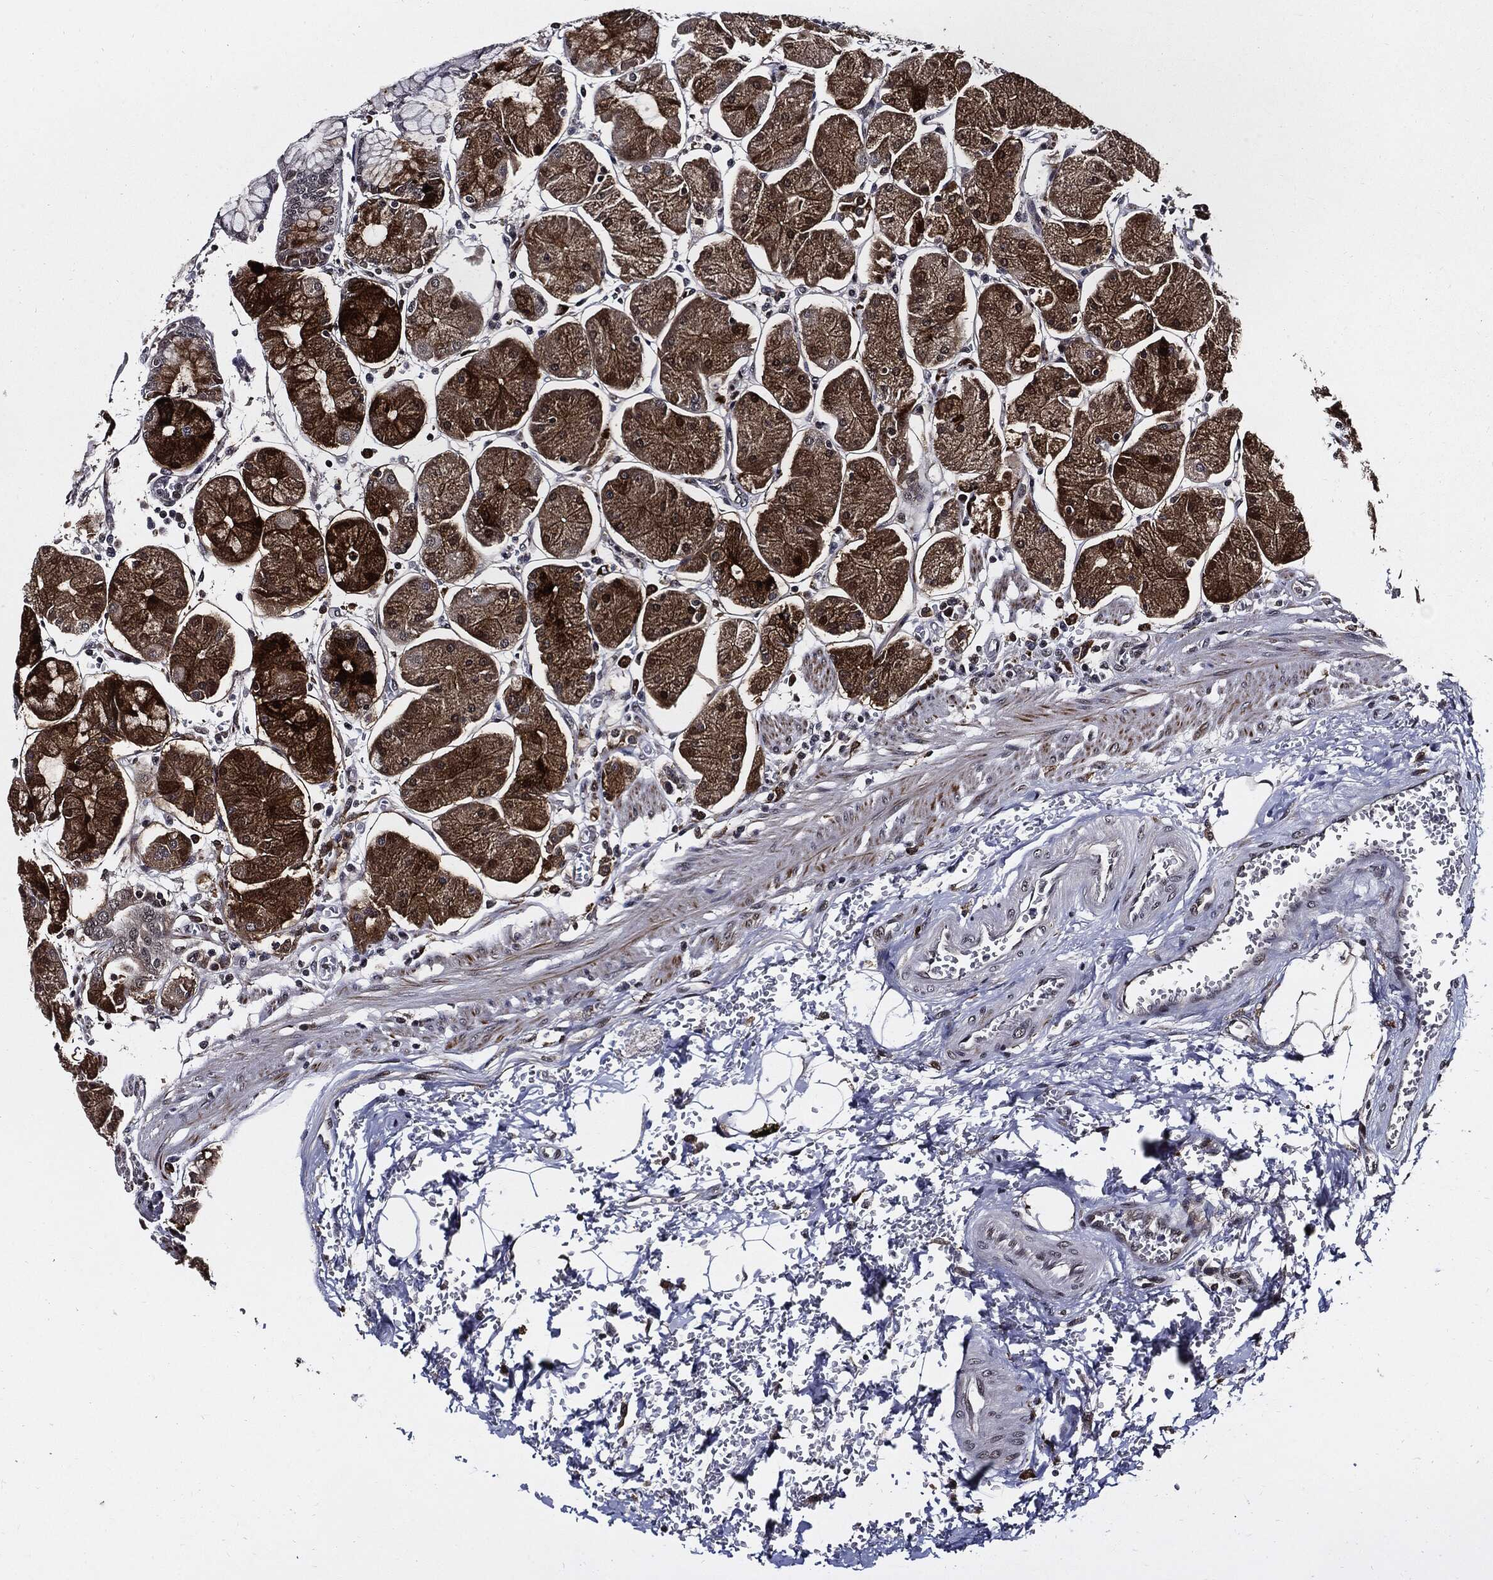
{"staining": {"intensity": "strong", "quantity": "<25%", "location": "cytoplasmic/membranous,nuclear"}, "tissue": "stomach", "cell_type": "Glandular cells", "image_type": "normal", "snomed": [{"axis": "morphology", "description": "Normal tissue, NOS"}, {"axis": "morphology", "description": "Adenocarcinoma, NOS"}, {"axis": "topography", "description": "Stomach, upper"}, {"axis": "topography", "description": "Stomach"}], "caption": "Immunohistochemistry (IHC) photomicrograph of normal stomach: stomach stained using immunohistochemistry demonstrates medium levels of strong protein expression localized specifically in the cytoplasmic/membranous,nuclear of glandular cells, appearing as a cytoplasmic/membranous,nuclear brown color.", "gene": "SUGT1", "patient": {"sex": "male", "age": 76}}